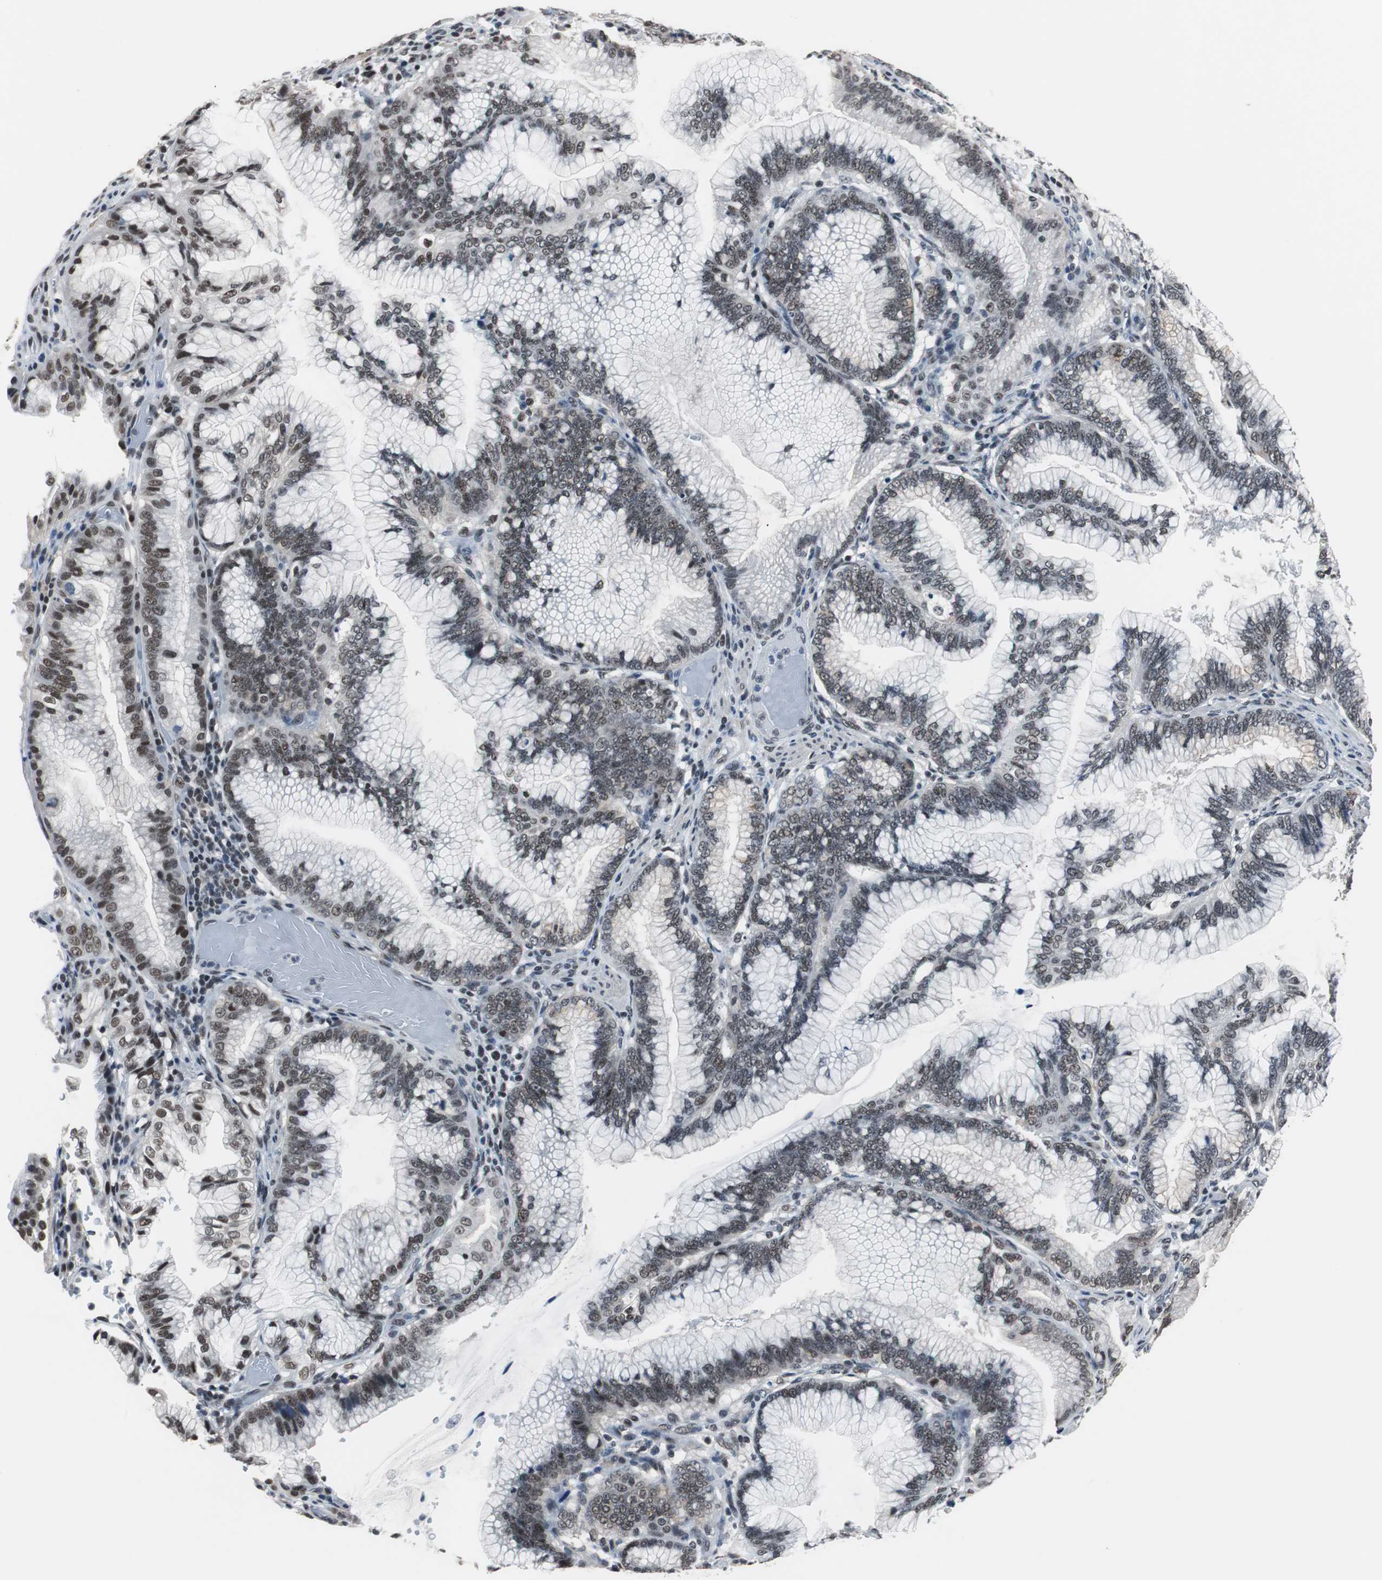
{"staining": {"intensity": "moderate", "quantity": ">75%", "location": "nuclear"}, "tissue": "pancreatic cancer", "cell_type": "Tumor cells", "image_type": "cancer", "snomed": [{"axis": "morphology", "description": "Adenocarcinoma, NOS"}, {"axis": "topography", "description": "Pancreas"}], "caption": "Immunohistochemical staining of pancreatic adenocarcinoma shows medium levels of moderate nuclear positivity in approximately >75% of tumor cells.", "gene": "TAF7", "patient": {"sex": "female", "age": 64}}